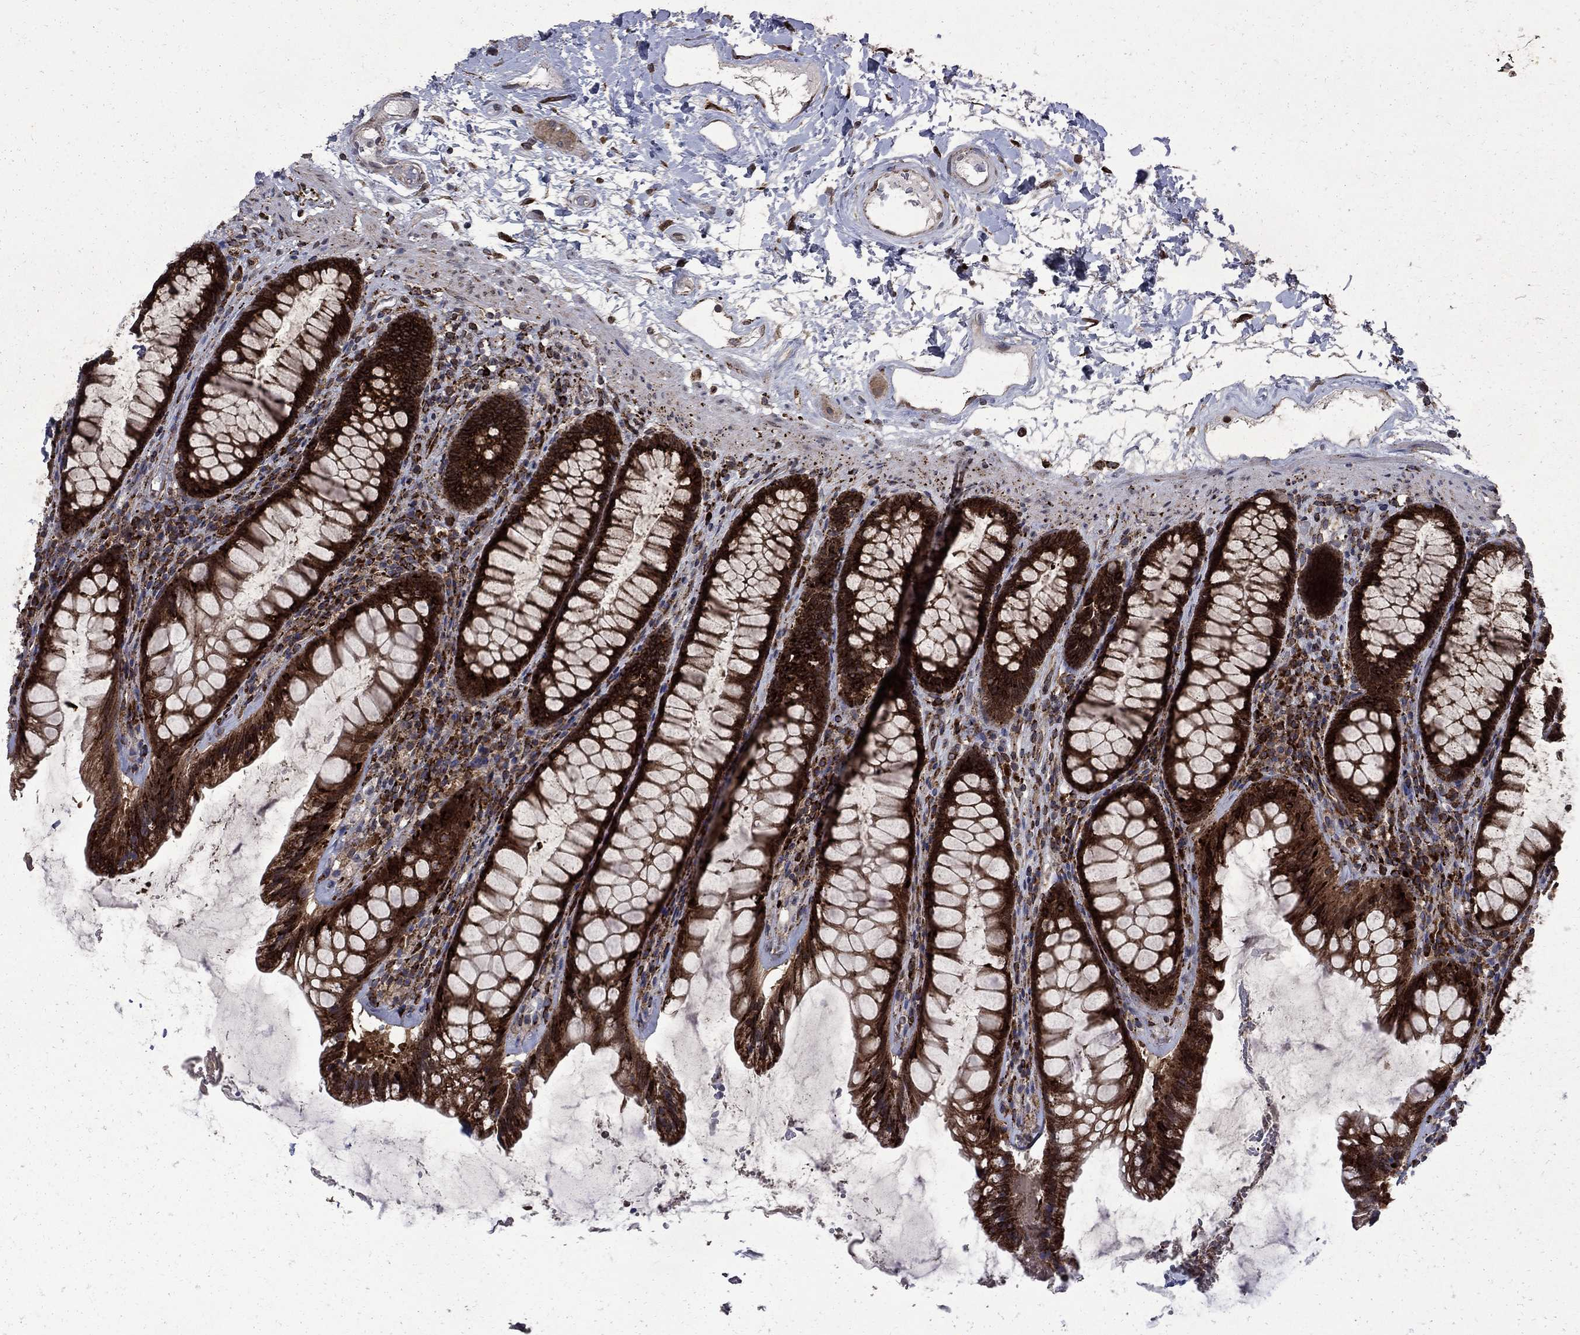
{"staining": {"intensity": "strong", "quantity": ">75%", "location": "cytoplasmic/membranous"}, "tissue": "rectum", "cell_type": "Glandular cells", "image_type": "normal", "snomed": [{"axis": "morphology", "description": "Normal tissue, NOS"}, {"axis": "topography", "description": "Rectum"}], "caption": "DAB immunohistochemical staining of normal rectum demonstrates strong cytoplasmic/membranous protein staining in approximately >75% of glandular cells. (DAB IHC with brightfield microscopy, high magnification).", "gene": "CAB39L", "patient": {"sex": "male", "age": 72}}